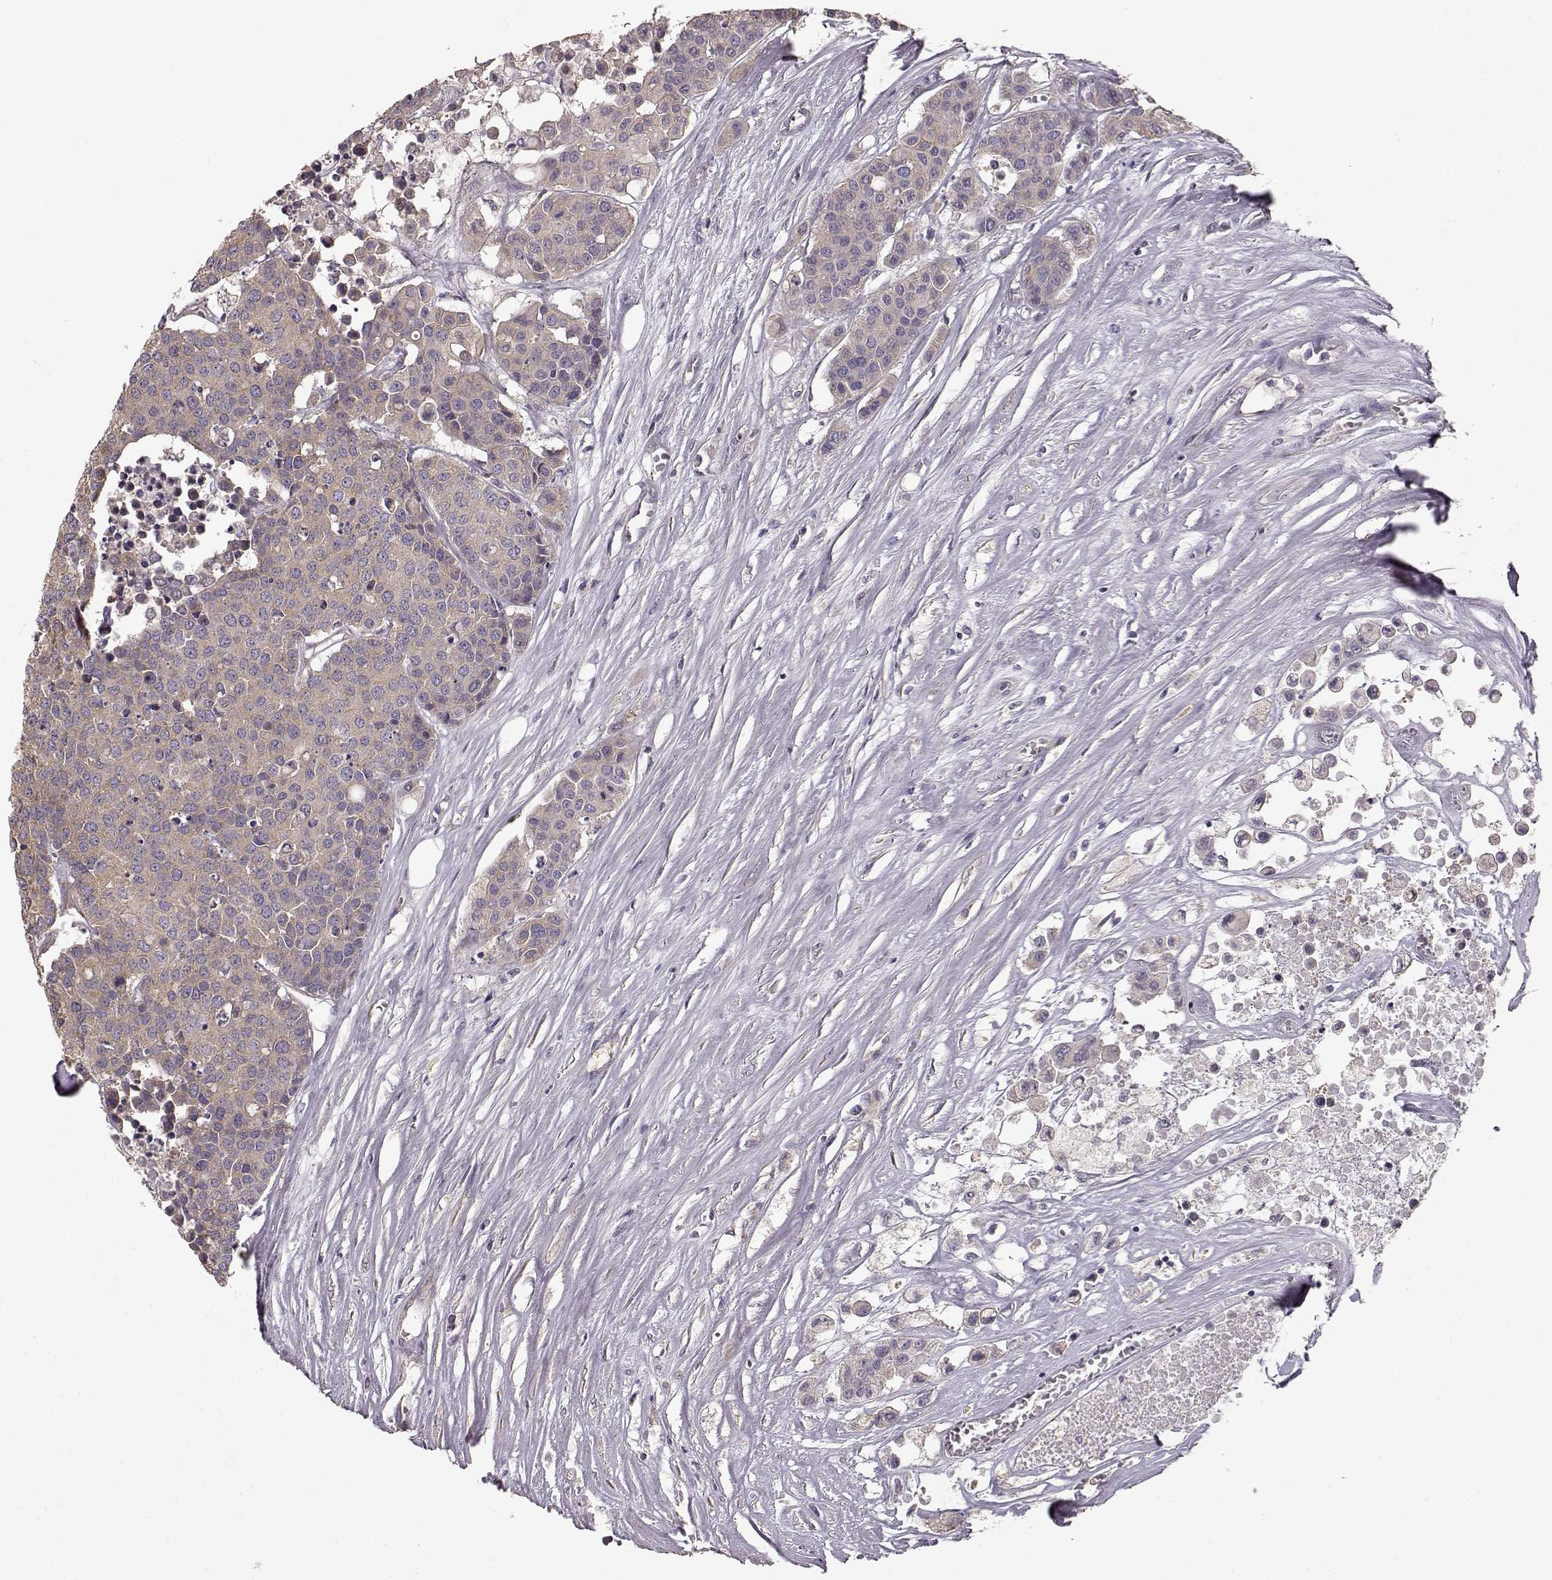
{"staining": {"intensity": "weak", "quantity": ">75%", "location": "cytoplasmic/membranous"}, "tissue": "carcinoid", "cell_type": "Tumor cells", "image_type": "cancer", "snomed": [{"axis": "morphology", "description": "Carcinoid, malignant, NOS"}, {"axis": "topography", "description": "Colon"}], "caption": "Carcinoid (malignant) stained with a brown dye displays weak cytoplasmic/membranous positive expression in approximately >75% of tumor cells.", "gene": "ERBB3", "patient": {"sex": "male", "age": 81}}